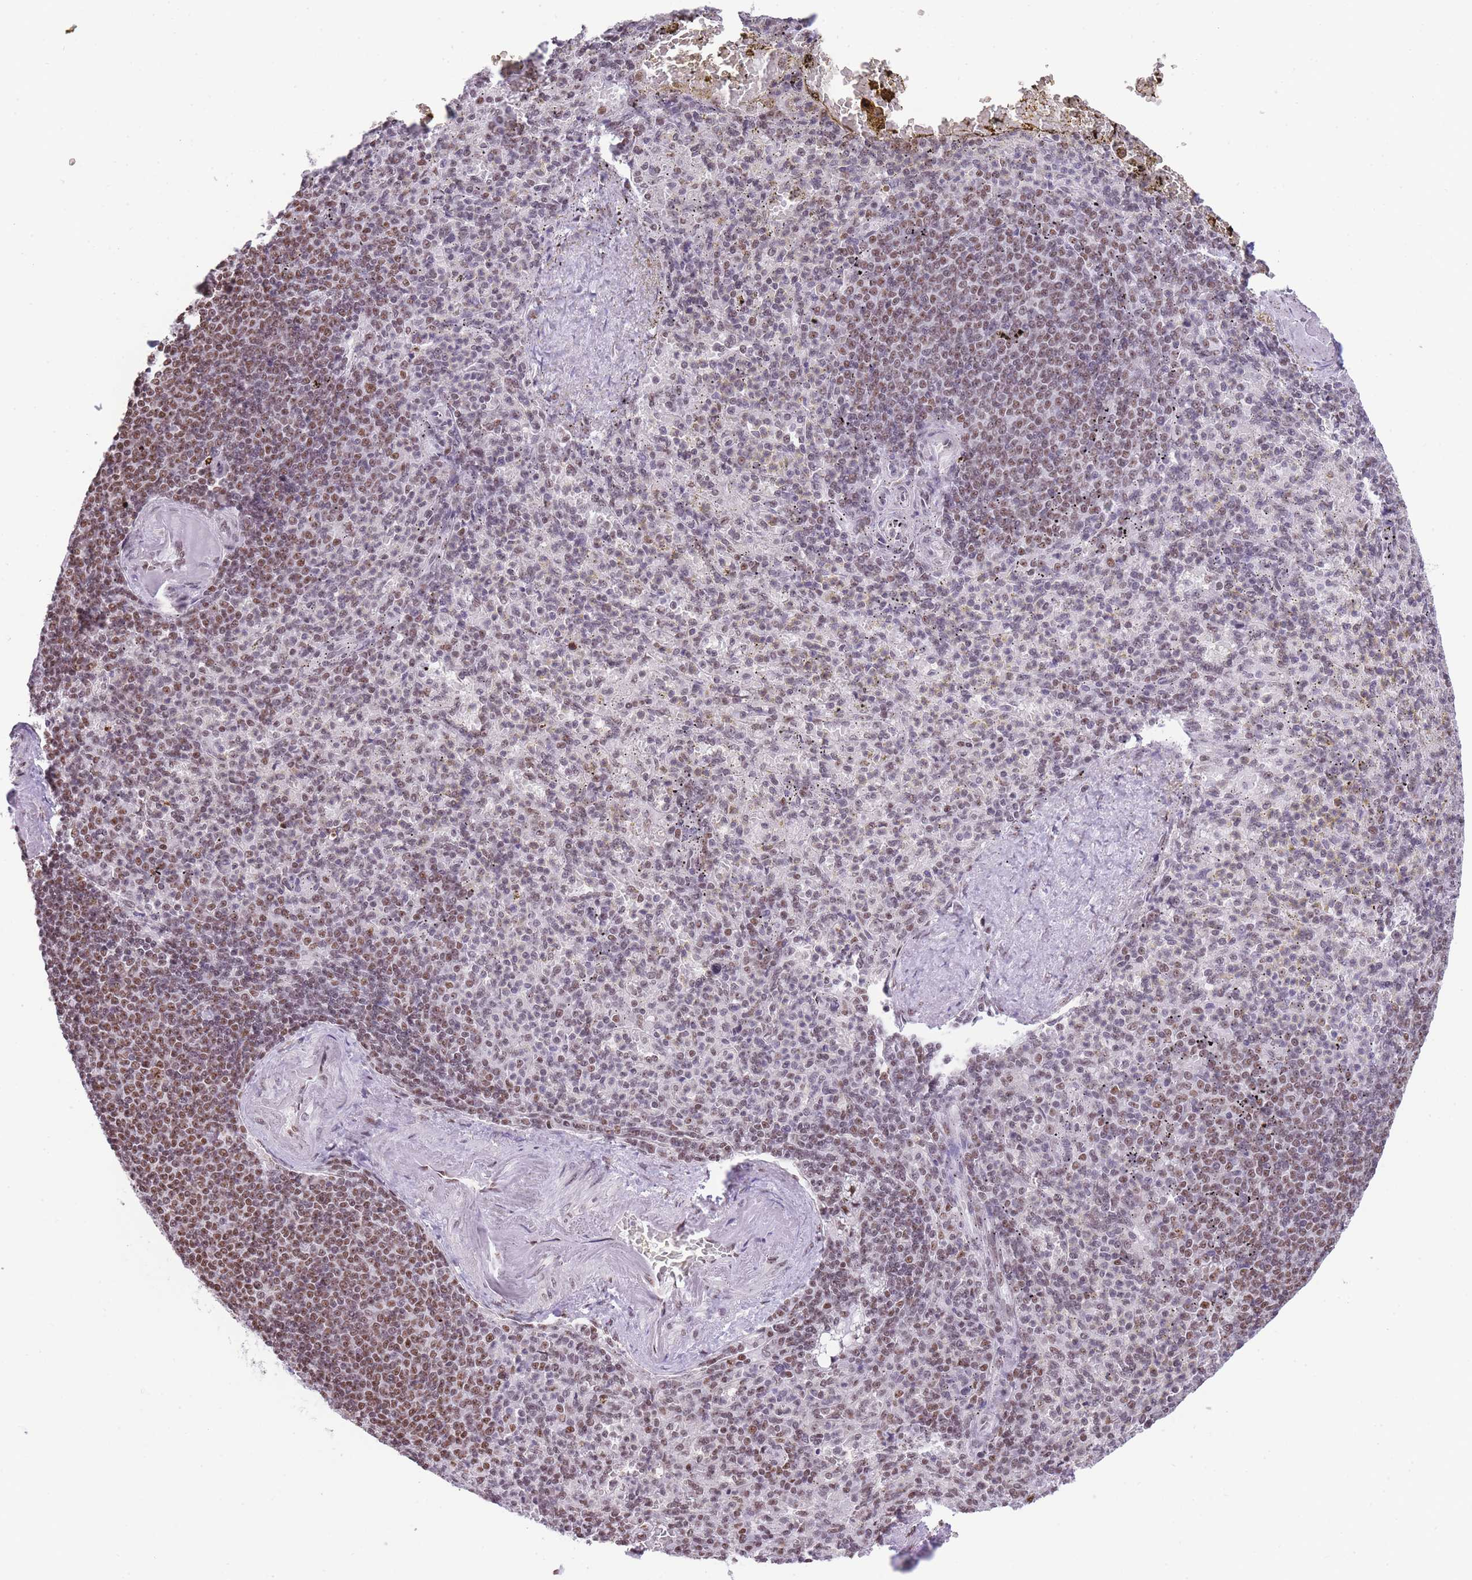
{"staining": {"intensity": "moderate", "quantity": "<25%", "location": "nuclear"}, "tissue": "spleen", "cell_type": "Cells in red pulp", "image_type": "normal", "snomed": [{"axis": "morphology", "description": "Normal tissue, NOS"}, {"axis": "topography", "description": "Spleen"}], "caption": "A histopathology image of human spleen stained for a protein shows moderate nuclear brown staining in cells in red pulp. (Brightfield microscopy of DAB IHC at high magnification).", "gene": "EVC2", "patient": {"sex": "female", "age": 74}}